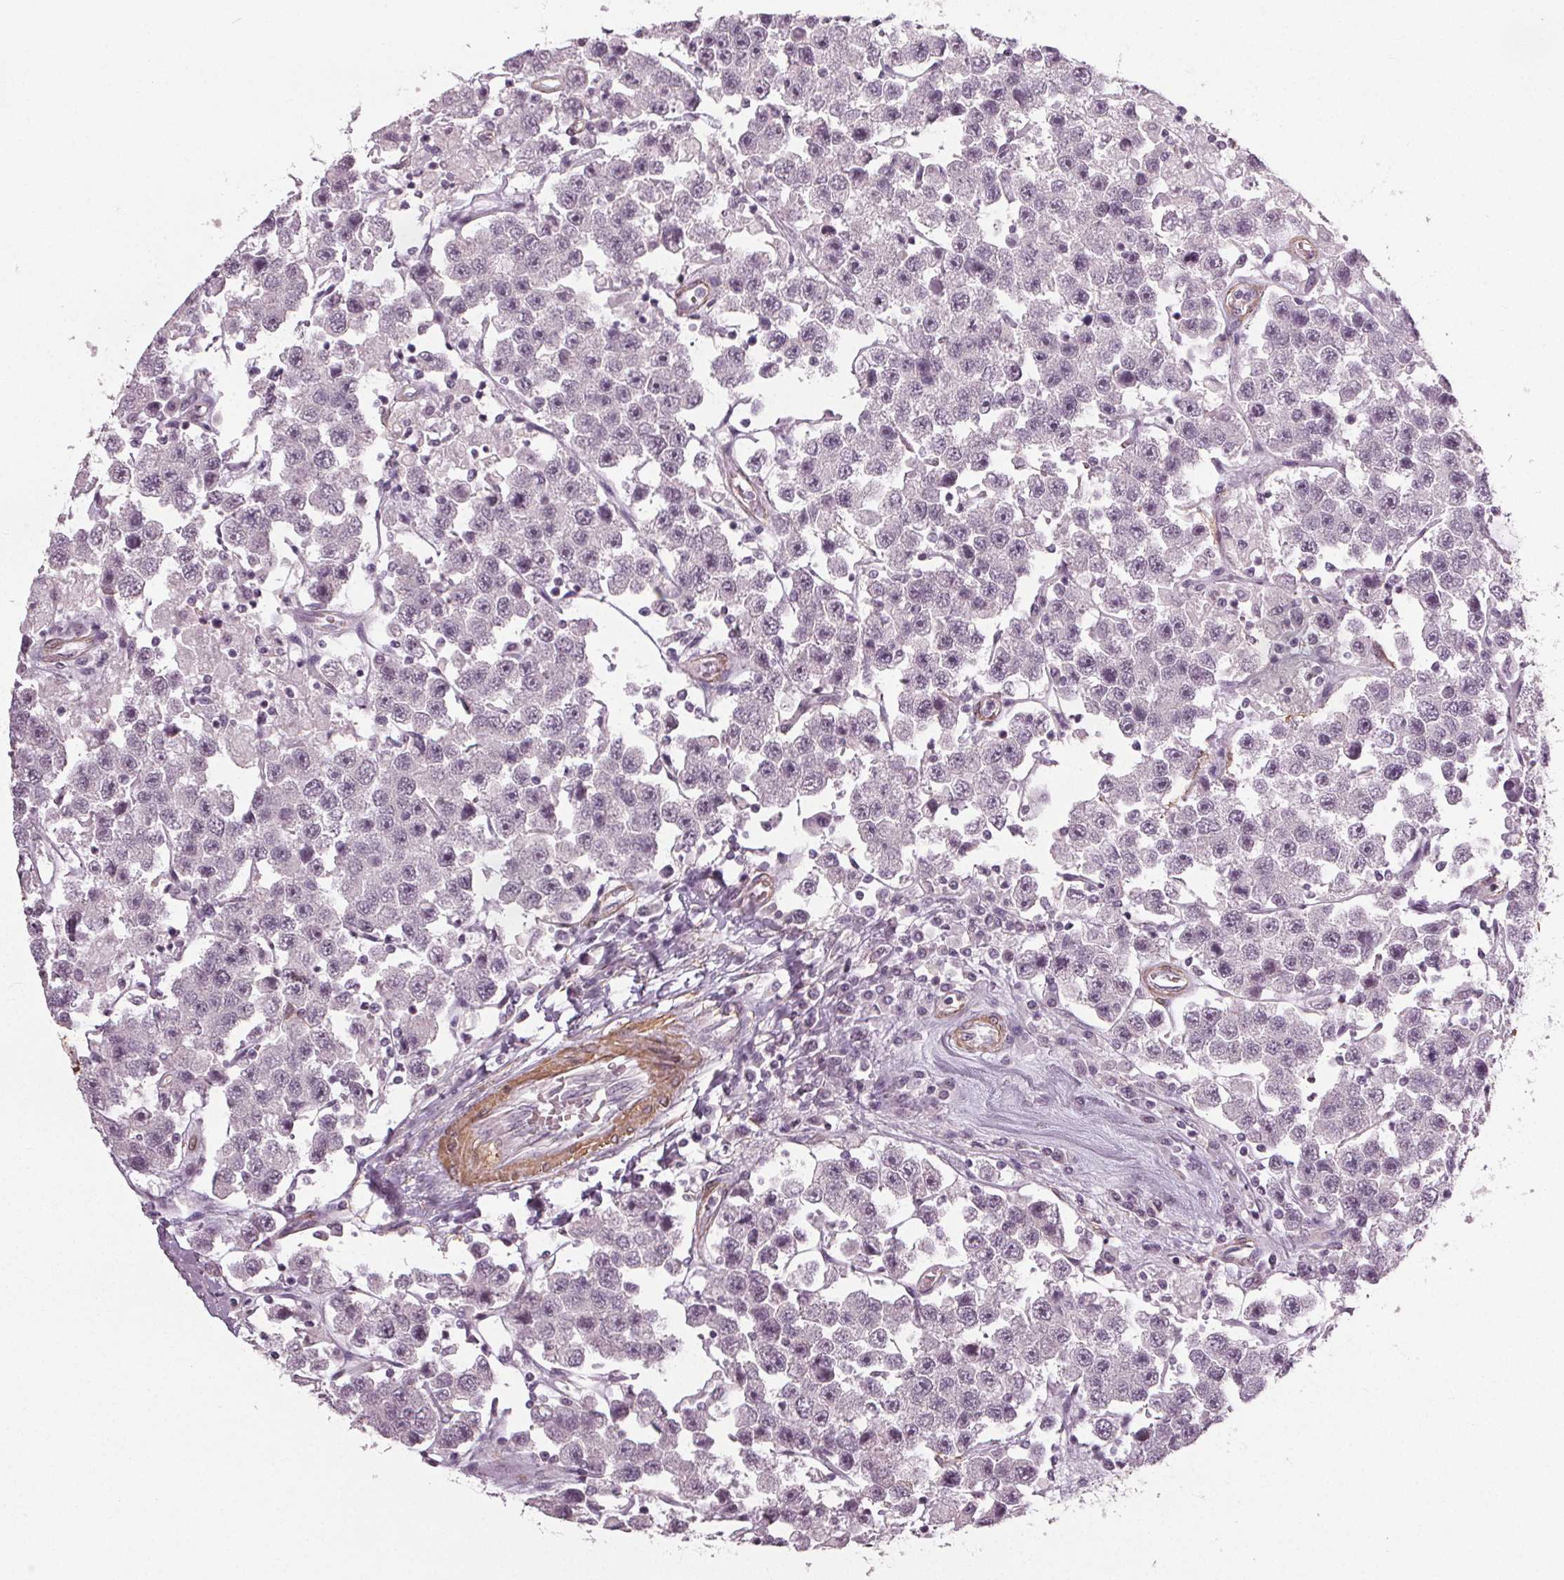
{"staining": {"intensity": "negative", "quantity": "none", "location": "none"}, "tissue": "testis cancer", "cell_type": "Tumor cells", "image_type": "cancer", "snomed": [{"axis": "morphology", "description": "Seminoma, NOS"}, {"axis": "topography", "description": "Testis"}], "caption": "Immunohistochemistry histopathology image of neoplastic tissue: human testis cancer (seminoma) stained with DAB reveals no significant protein expression in tumor cells.", "gene": "PKP1", "patient": {"sex": "male", "age": 45}}